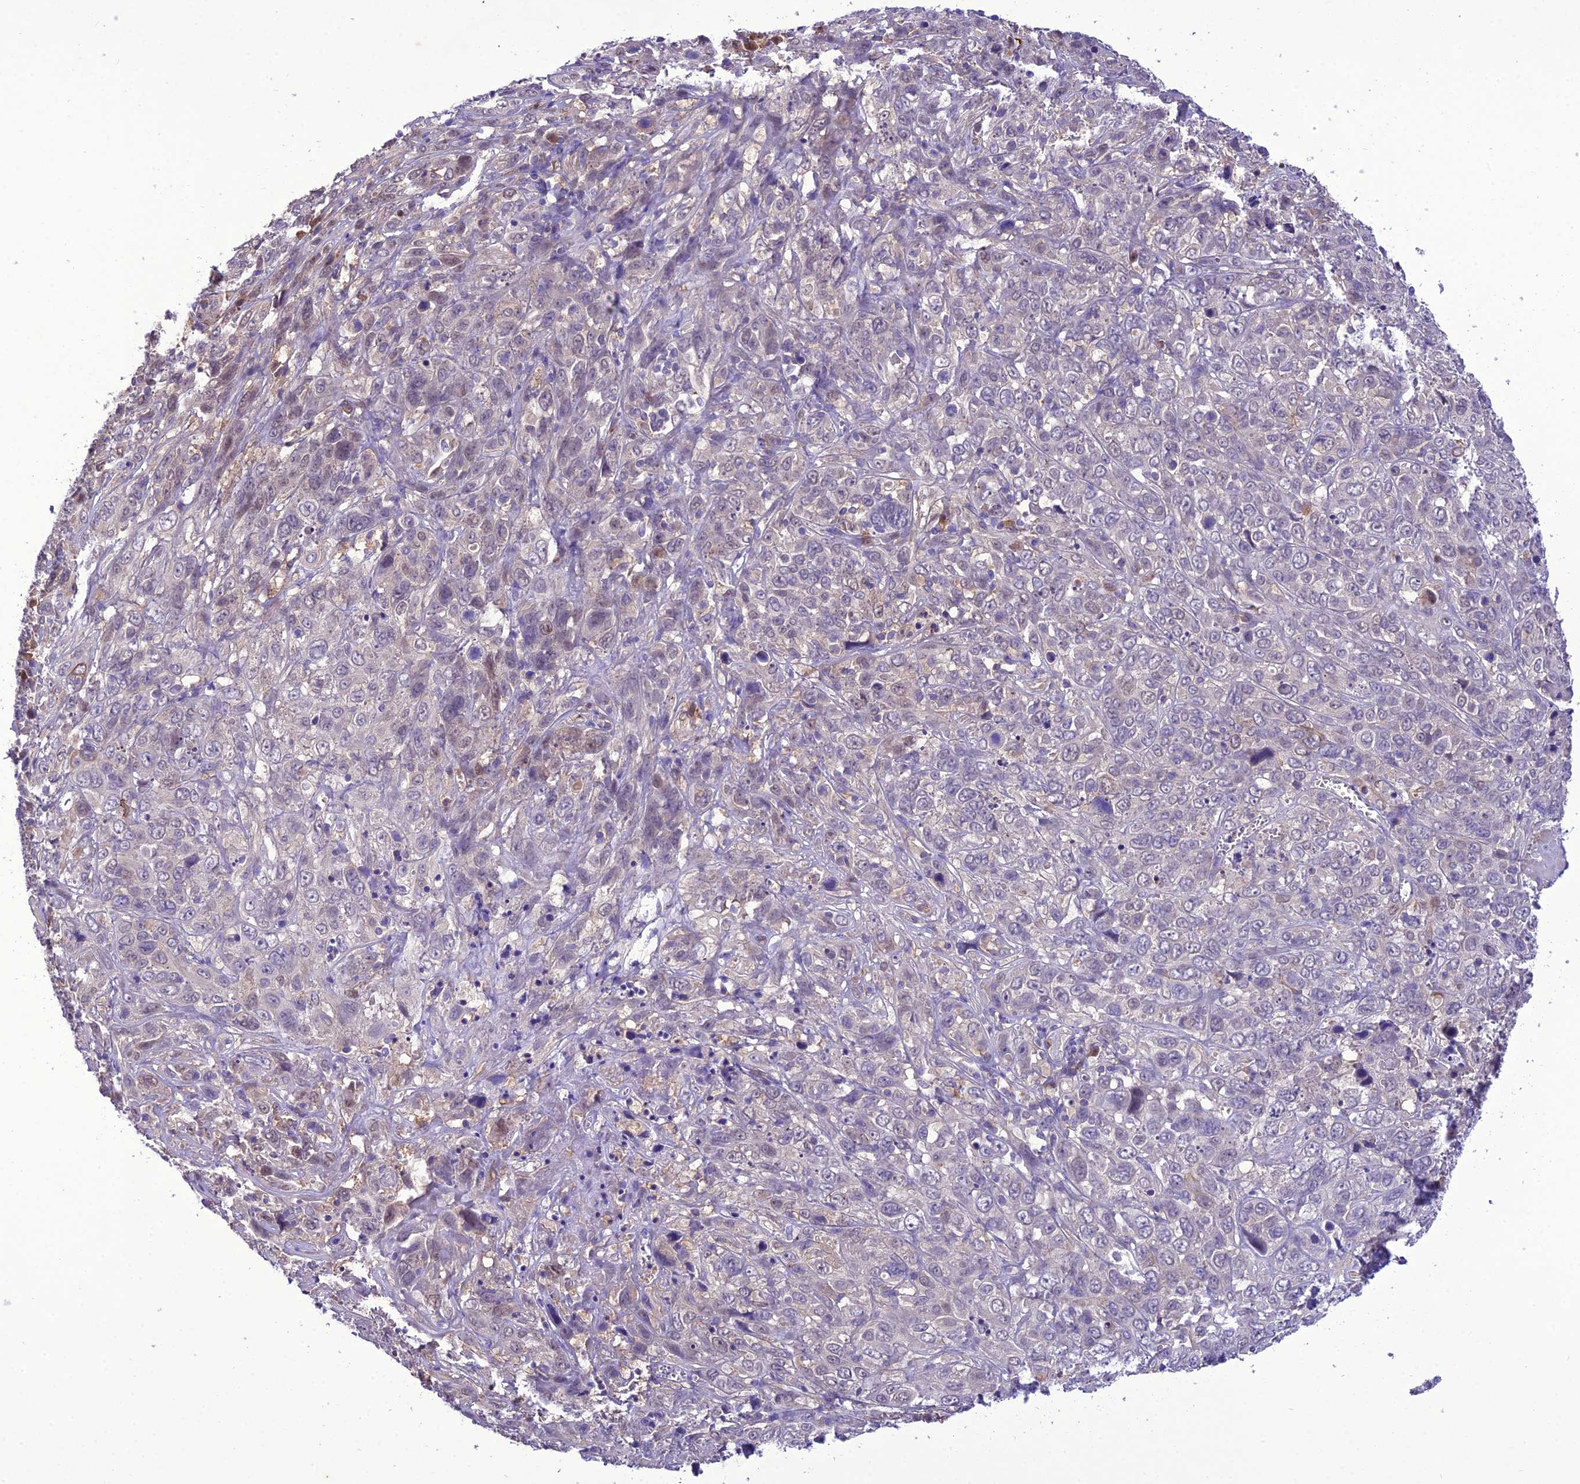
{"staining": {"intensity": "negative", "quantity": "none", "location": "none"}, "tissue": "cervical cancer", "cell_type": "Tumor cells", "image_type": "cancer", "snomed": [{"axis": "morphology", "description": "Squamous cell carcinoma, NOS"}, {"axis": "topography", "description": "Cervix"}], "caption": "Micrograph shows no protein staining in tumor cells of cervical cancer (squamous cell carcinoma) tissue. The staining is performed using DAB brown chromogen with nuclei counter-stained in using hematoxylin.", "gene": "BORCS6", "patient": {"sex": "female", "age": 46}}